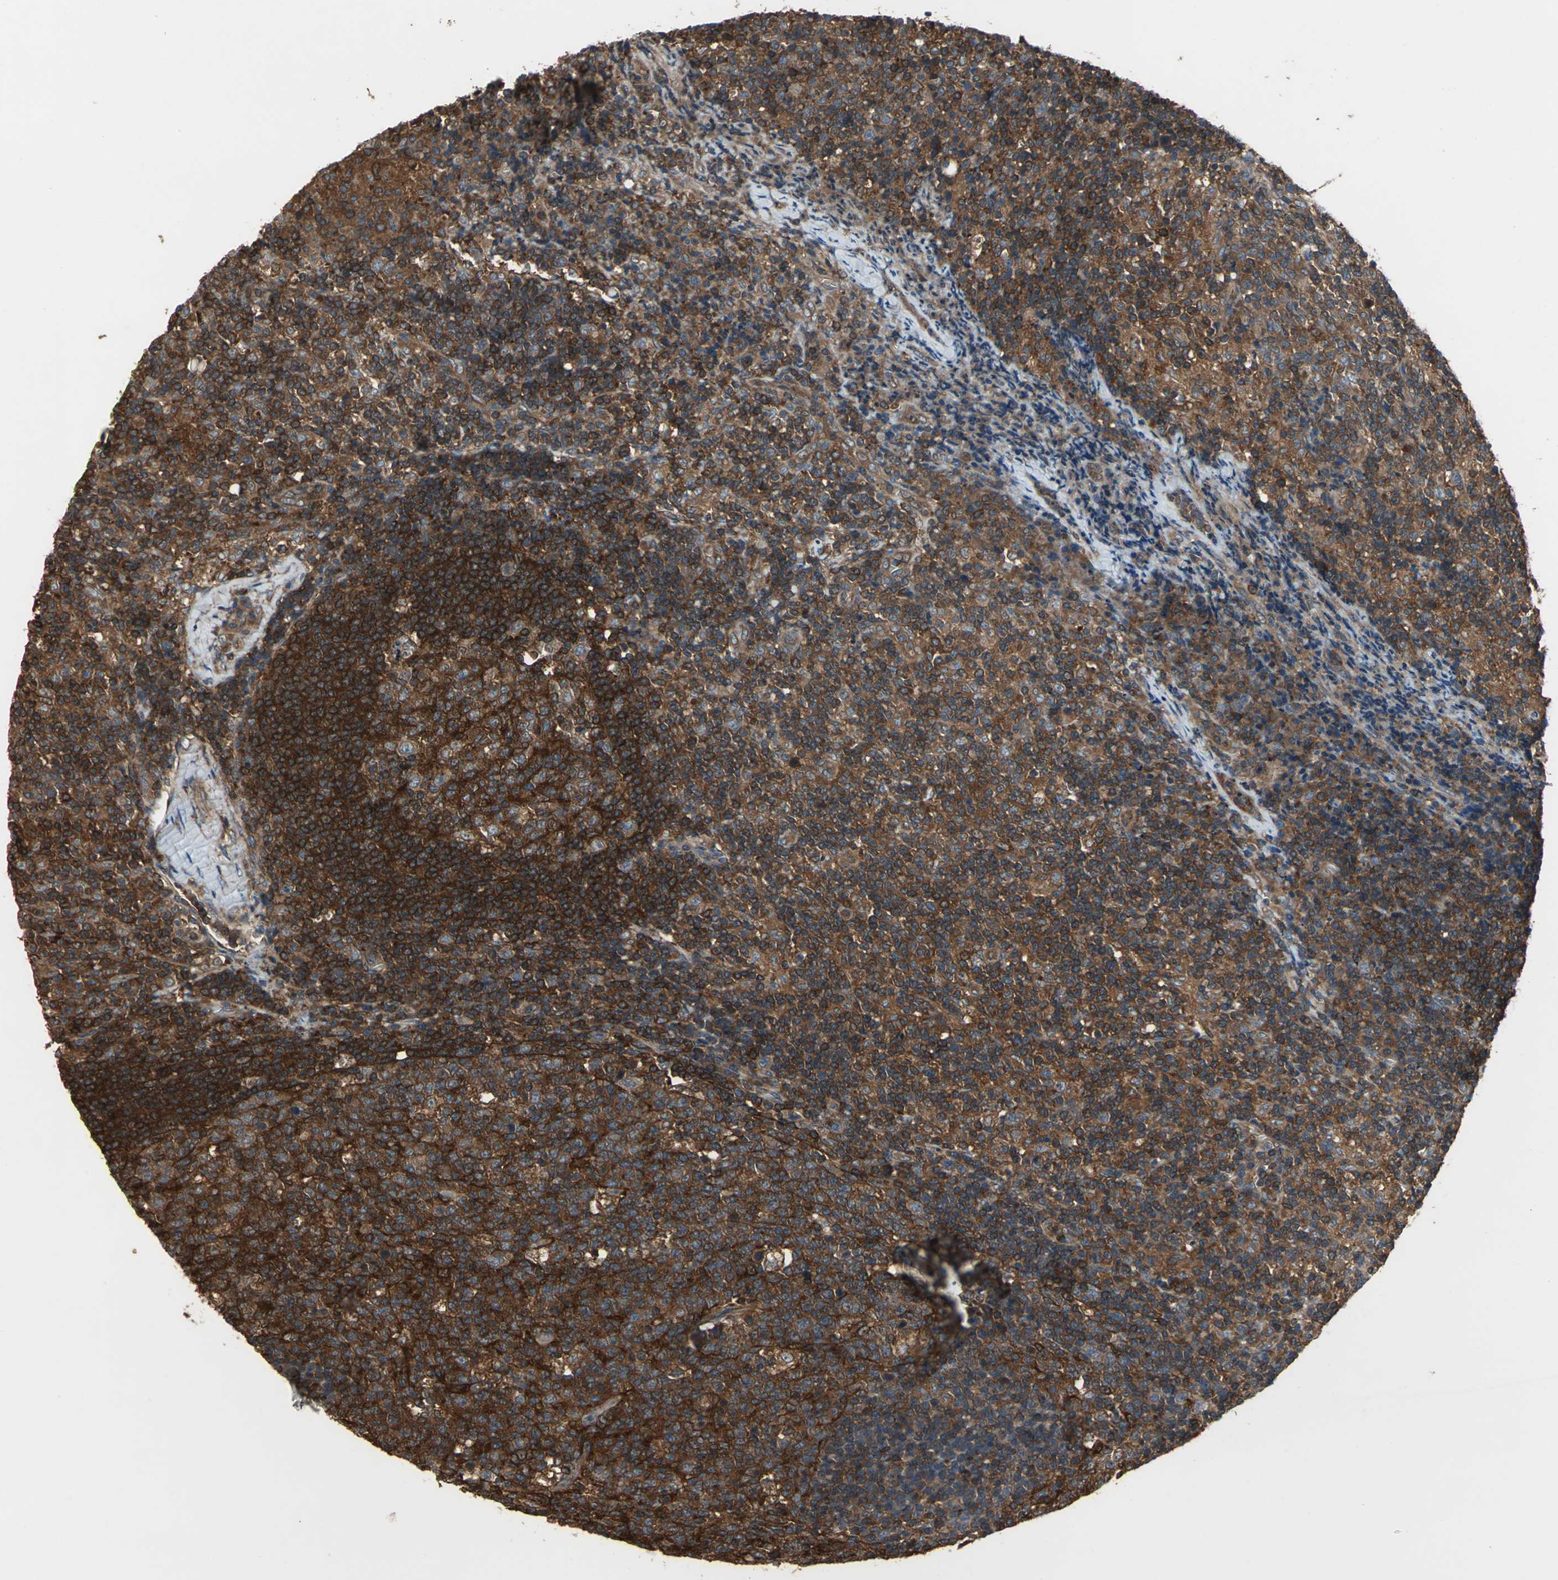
{"staining": {"intensity": "strong", "quantity": ">75%", "location": "cytoplasmic/membranous"}, "tissue": "lymph node", "cell_type": "Germinal center cells", "image_type": "normal", "snomed": [{"axis": "morphology", "description": "Normal tissue, NOS"}, {"axis": "morphology", "description": "Inflammation, NOS"}, {"axis": "topography", "description": "Lymph node"}], "caption": "This is a photomicrograph of immunohistochemistry staining of benign lymph node, which shows strong staining in the cytoplasmic/membranous of germinal center cells.", "gene": "CAPN1", "patient": {"sex": "male", "age": 55}}